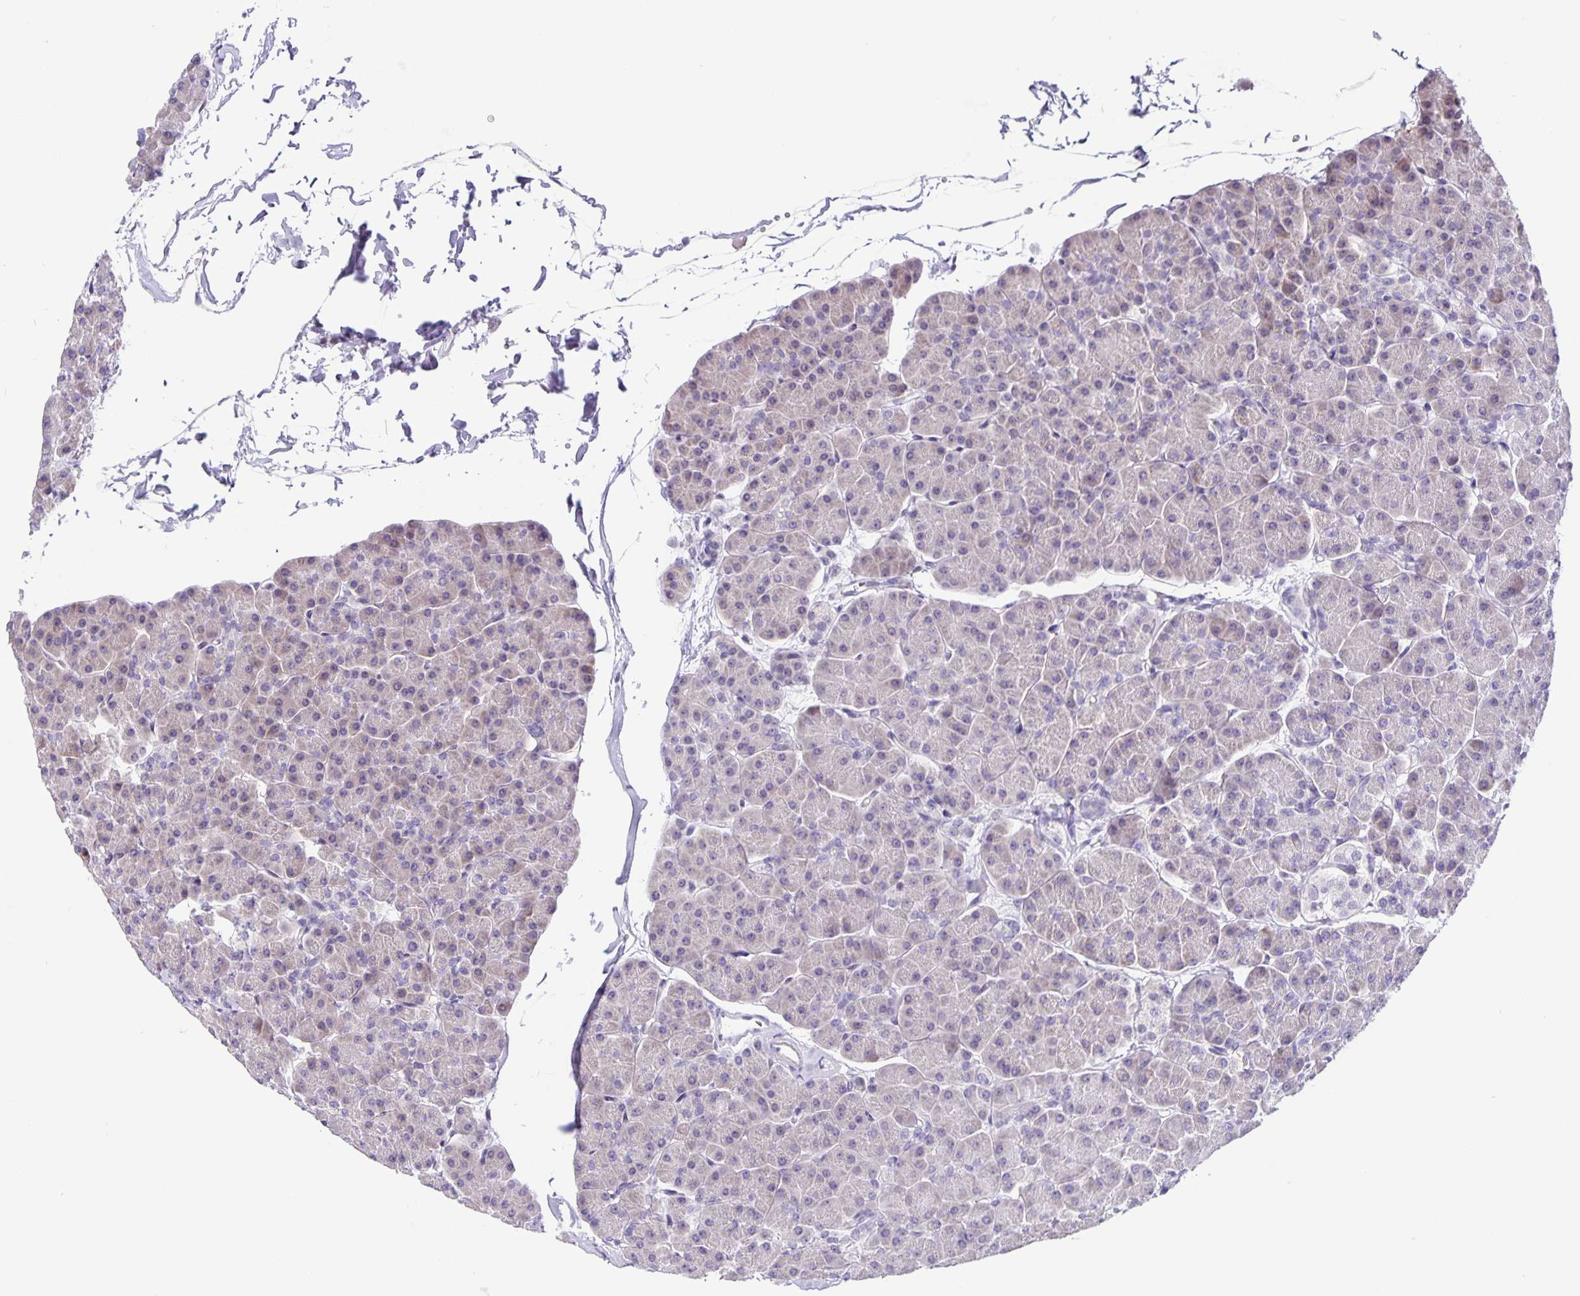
{"staining": {"intensity": "negative", "quantity": "none", "location": "none"}, "tissue": "pancreas", "cell_type": "Exocrine glandular cells", "image_type": "normal", "snomed": [{"axis": "morphology", "description": "Normal tissue, NOS"}, {"axis": "topography", "description": "Pancreas"}, {"axis": "topography", "description": "Peripheral nerve tissue"}], "caption": "There is no significant positivity in exocrine glandular cells of pancreas. Nuclei are stained in blue.", "gene": "FOSL2", "patient": {"sex": "male", "age": 54}}